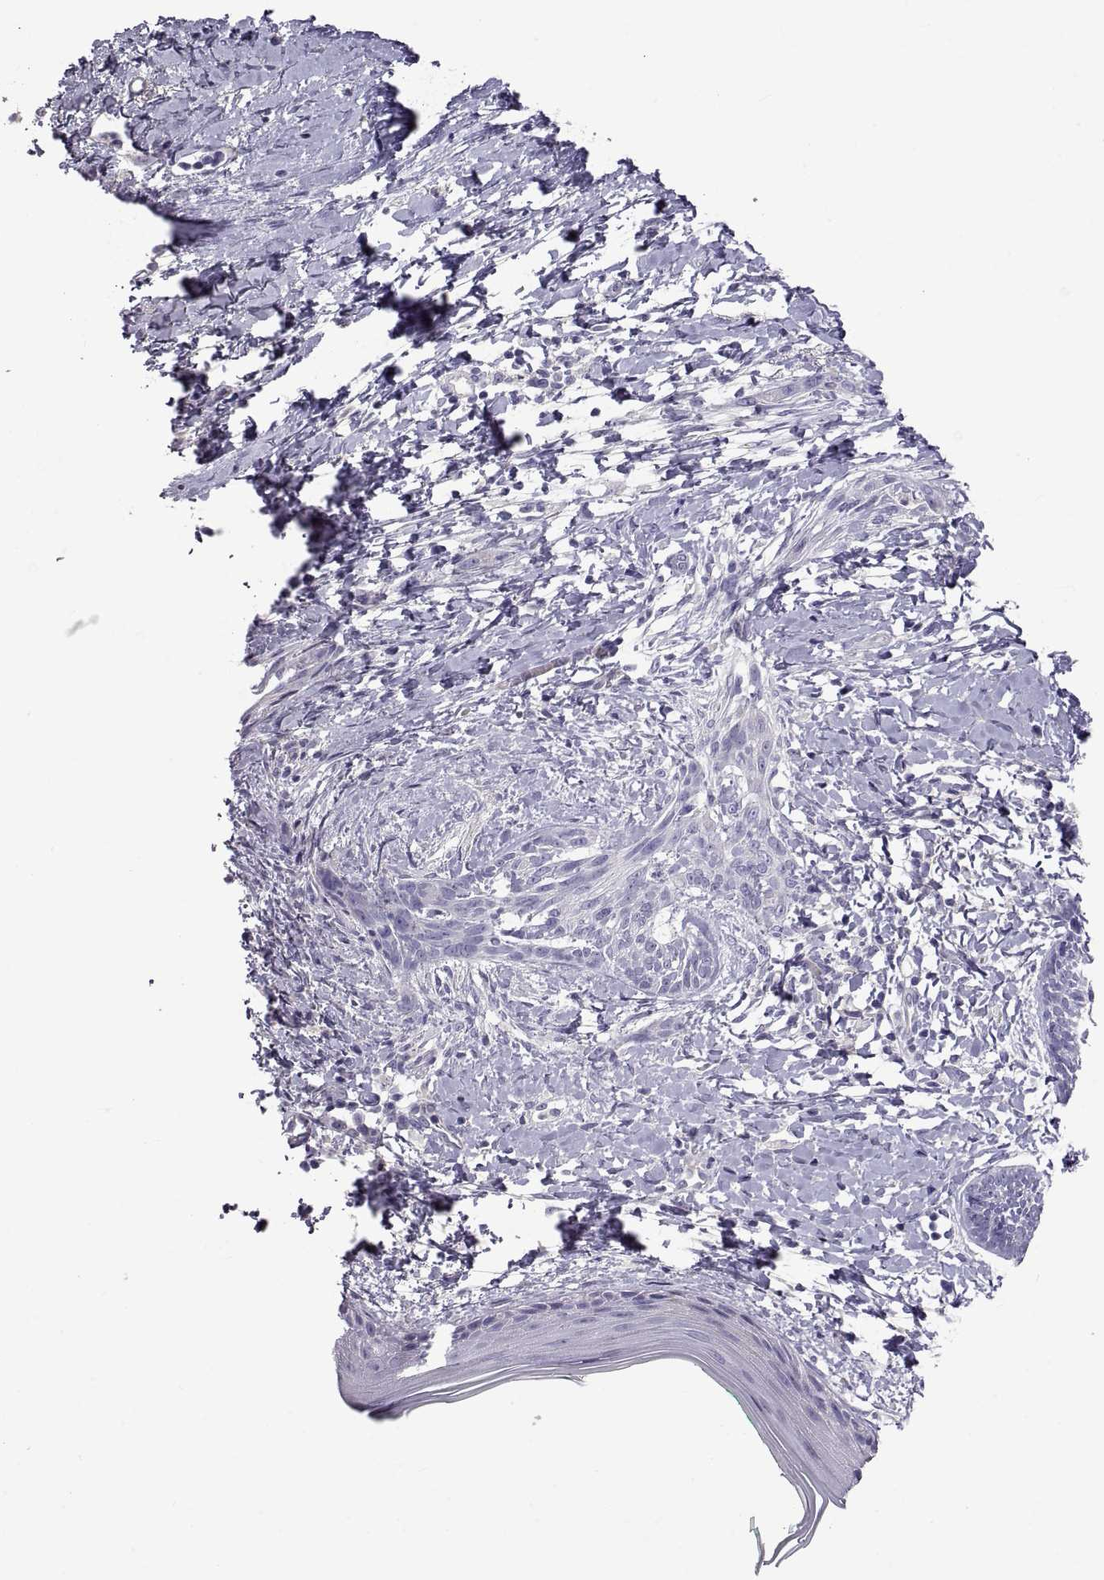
{"staining": {"intensity": "negative", "quantity": "none", "location": "none"}, "tissue": "skin cancer", "cell_type": "Tumor cells", "image_type": "cancer", "snomed": [{"axis": "morphology", "description": "Normal tissue, NOS"}, {"axis": "morphology", "description": "Basal cell carcinoma"}, {"axis": "topography", "description": "Skin"}], "caption": "Tumor cells are negative for protein expression in human basal cell carcinoma (skin).", "gene": "CRYBB3", "patient": {"sex": "male", "age": 84}}